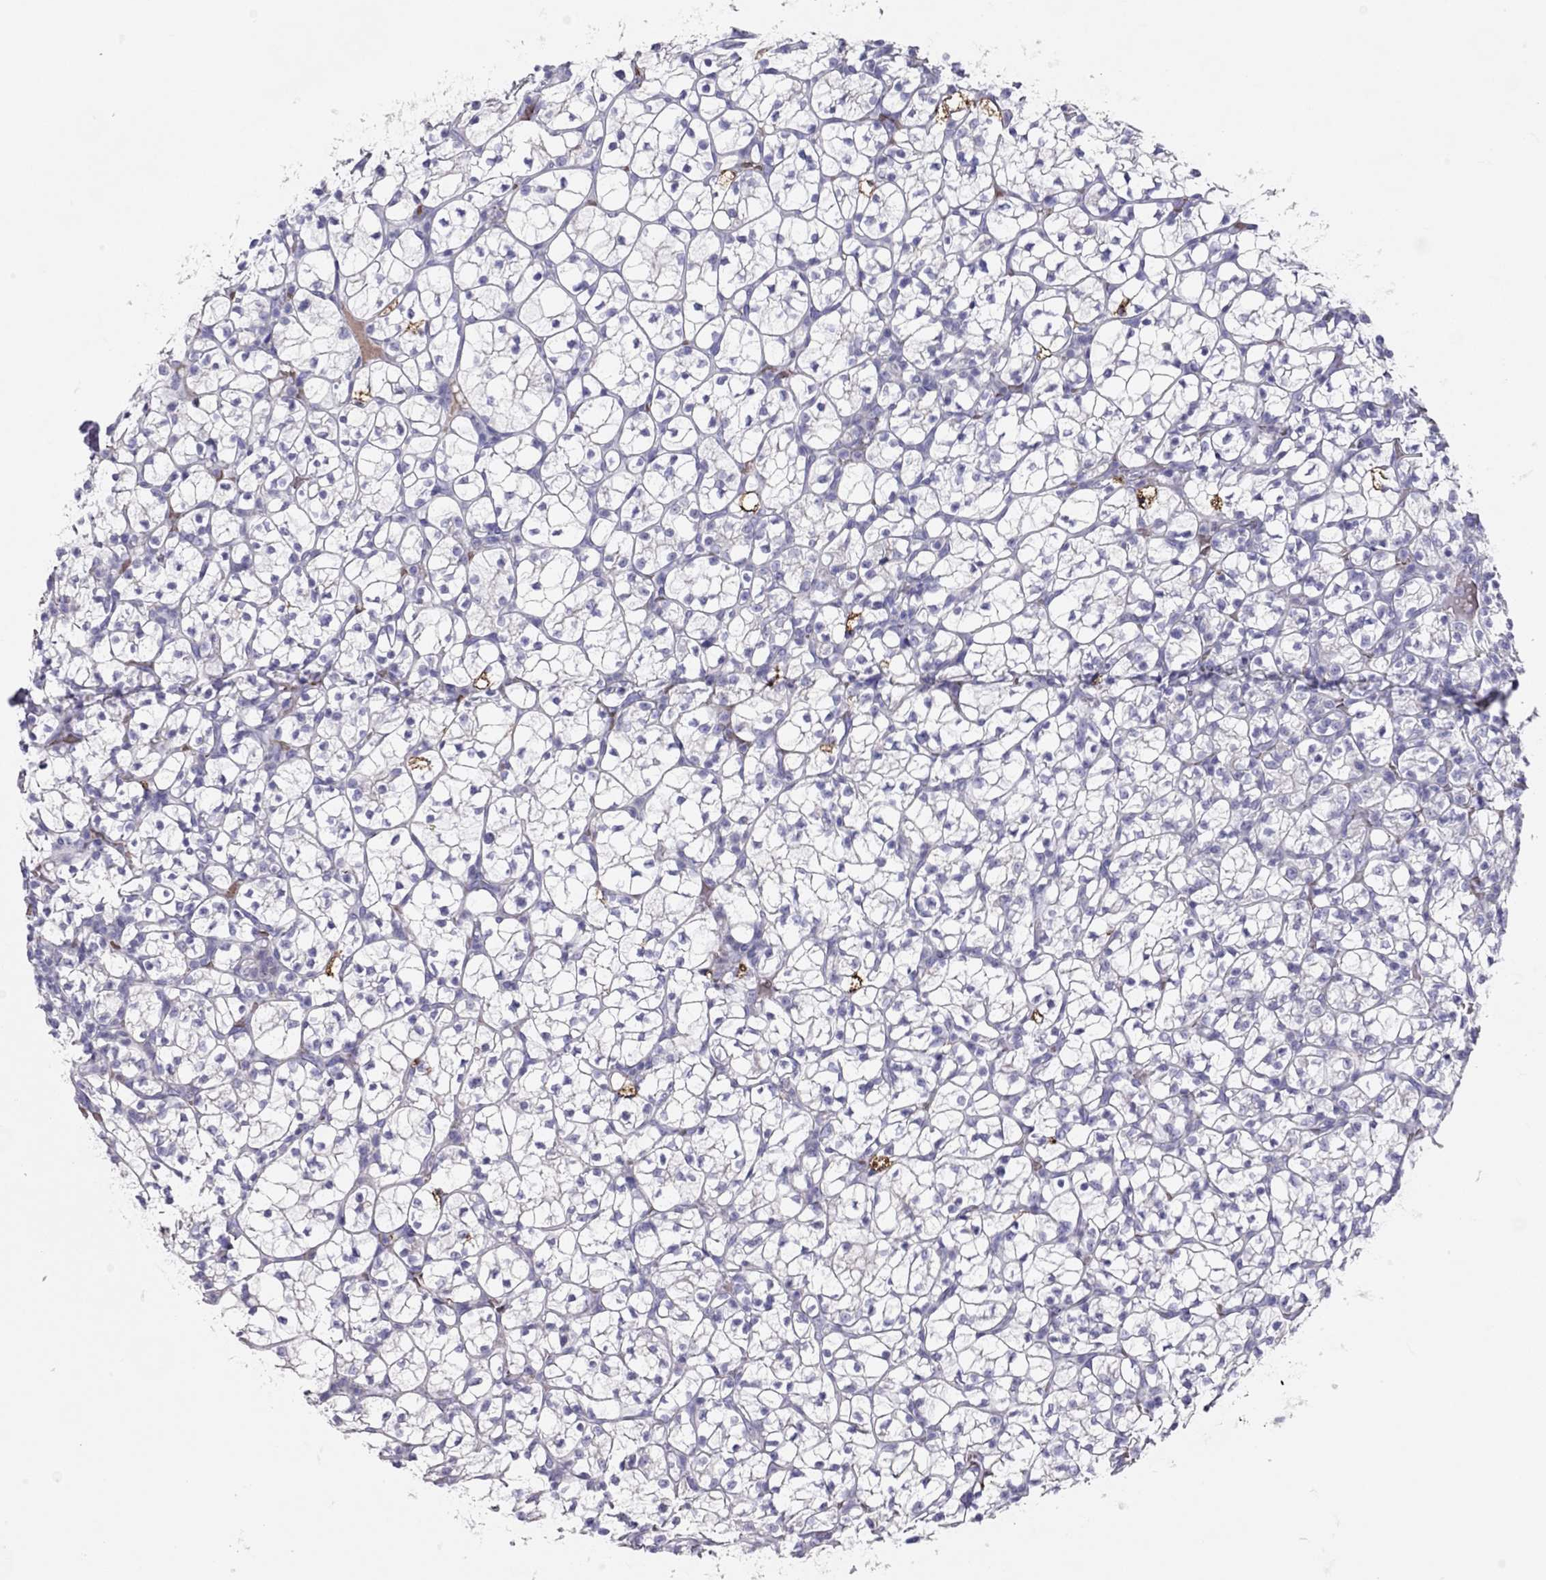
{"staining": {"intensity": "negative", "quantity": "none", "location": "none"}, "tissue": "renal cancer", "cell_type": "Tumor cells", "image_type": "cancer", "snomed": [{"axis": "morphology", "description": "Adenocarcinoma, NOS"}, {"axis": "topography", "description": "Kidney"}], "caption": "Protein analysis of renal cancer displays no significant staining in tumor cells.", "gene": "RHD", "patient": {"sex": "female", "age": 89}}